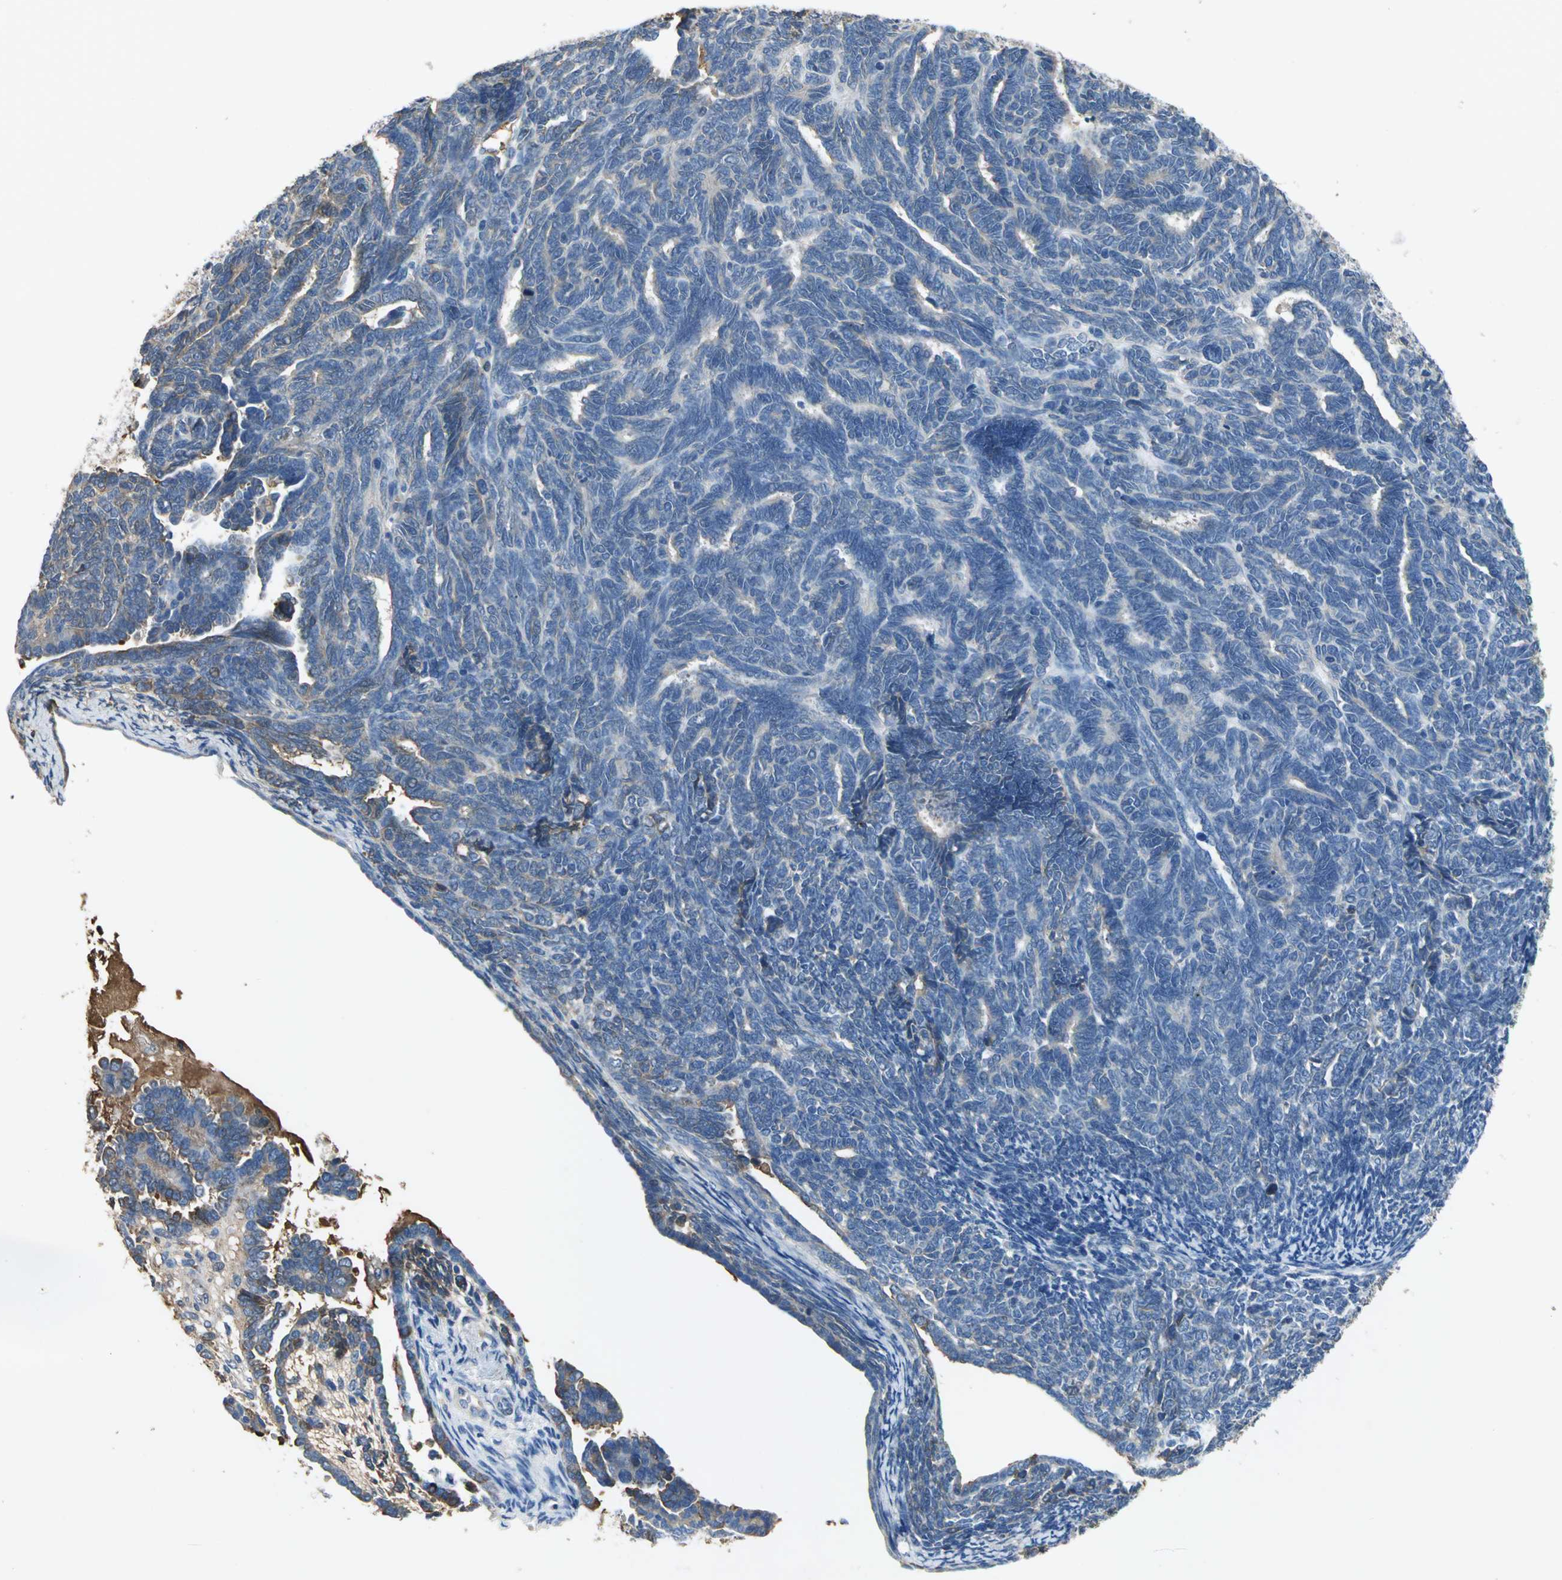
{"staining": {"intensity": "weak", "quantity": "25%-75%", "location": "cytoplasmic/membranous"}, "tissue": "endometrial cancer", "cell_type": "Tumor cells", "image_type": "cancer", "snomed": [{"axis": "morphology", "description": "Neoplasm, malignant, NOS"}, {"axis": "topography", "description": "Endometrium"}], "caption": "Endometrial cancer (malignant neoplasm) stained with DAB (3,3'-diaminobenzidine) immunohistochemistry shows low levels of weak cytoplasmic/membranous positivity in approximately 25%-75% of tumor cells.", "gene": "GYG2", "patient": {"sex": "female", "age": 74}}